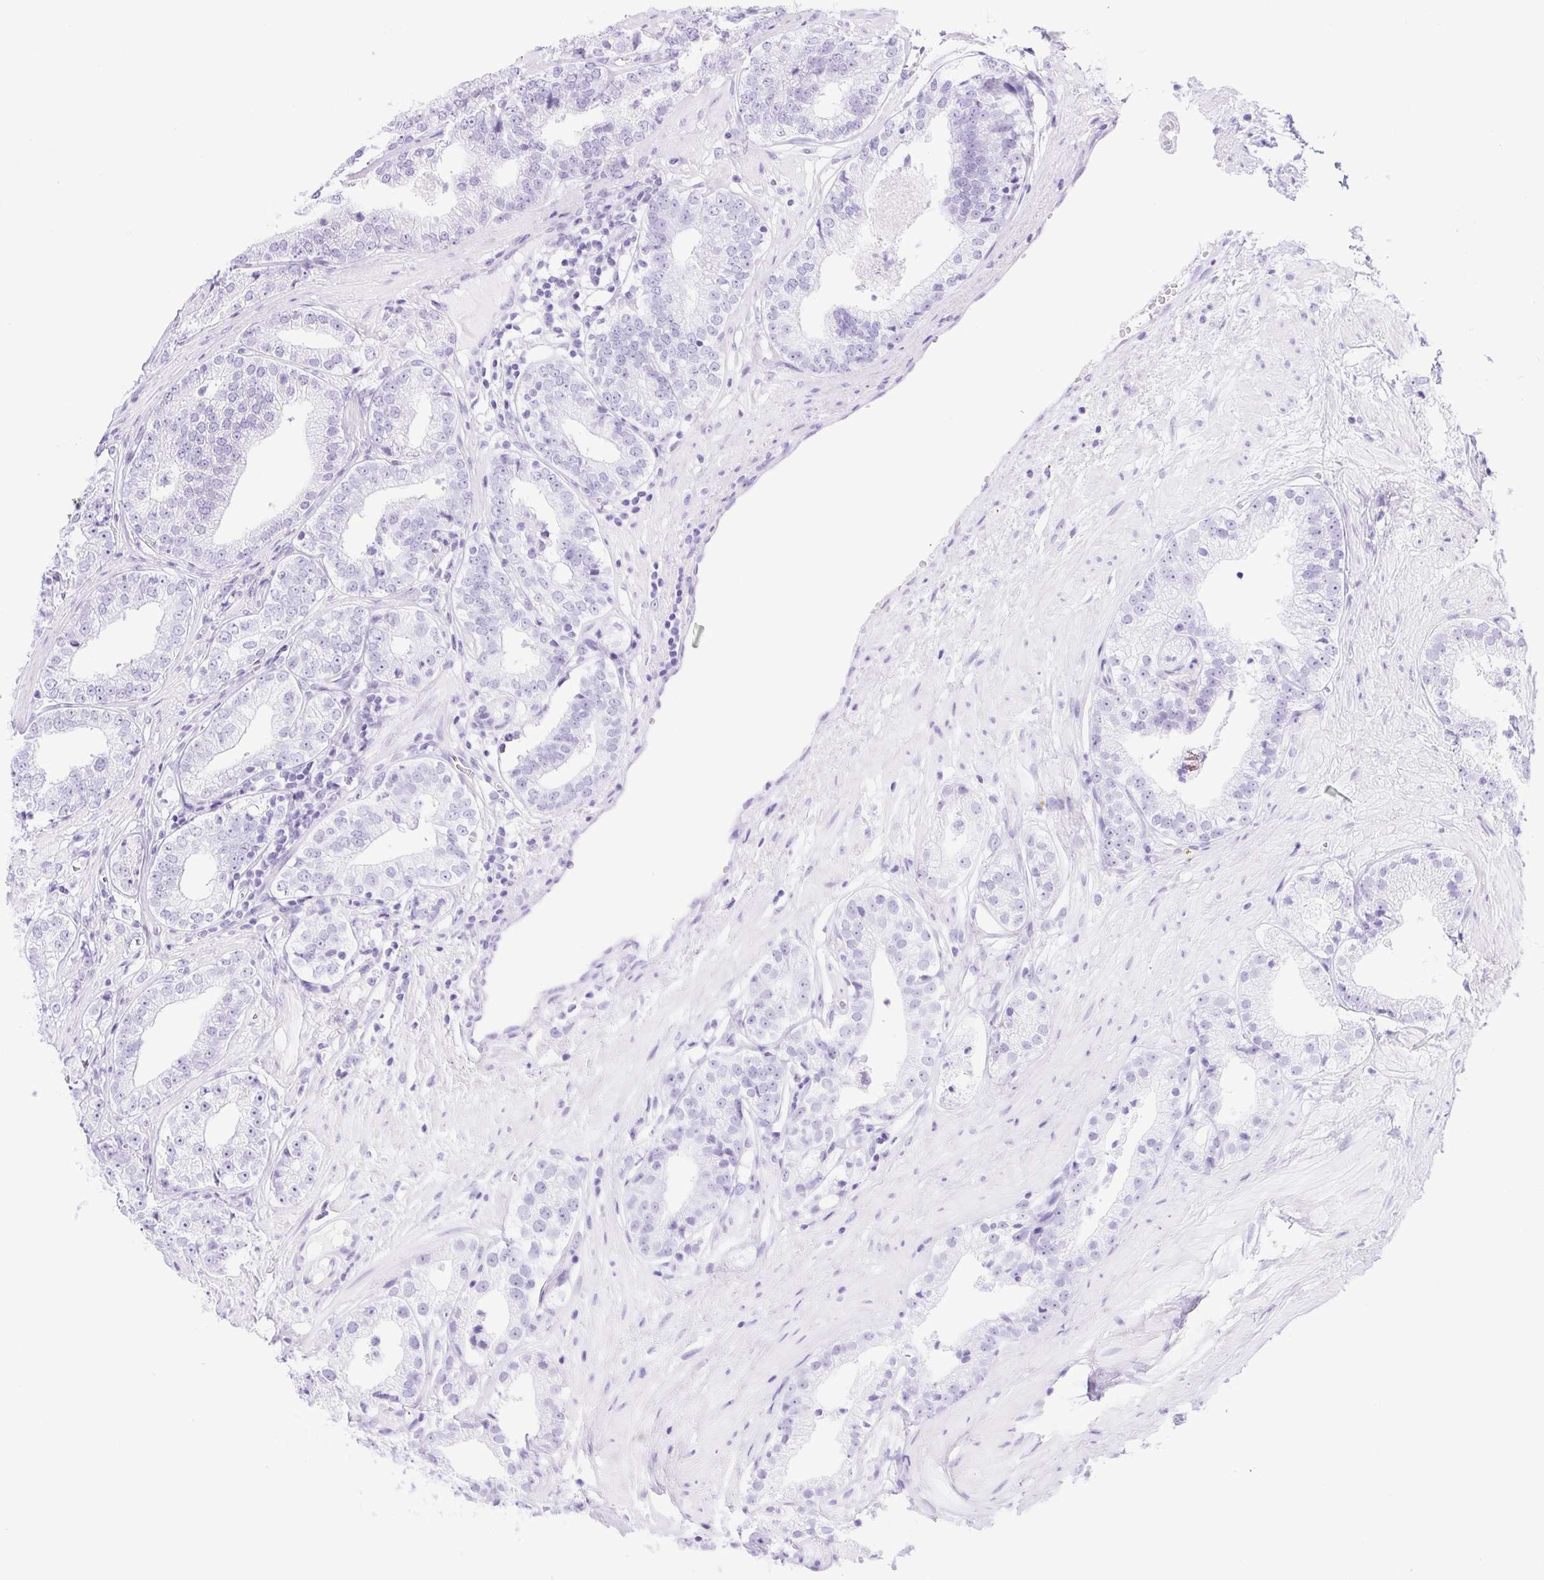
{"staining": {"intensity": "negative", "quantity": "none", "location": "none"}, "tissue": "prostate cancer", "cell_type": "Tumor cells", "image_type": "cancer", "snomed": [{"axis": "morphology", "description": "Adenocarcinoma, Low grade"}, {"axis": "topography", "description": "Prostate"}], "caption": "A histopathology image of prostate cancer (low-grade adenocarcinoma) stained for a protein demonstrates no brown staining in tumor cells.", "gene": "DDX17", "patient": {"sex": "male", "age": 60}}